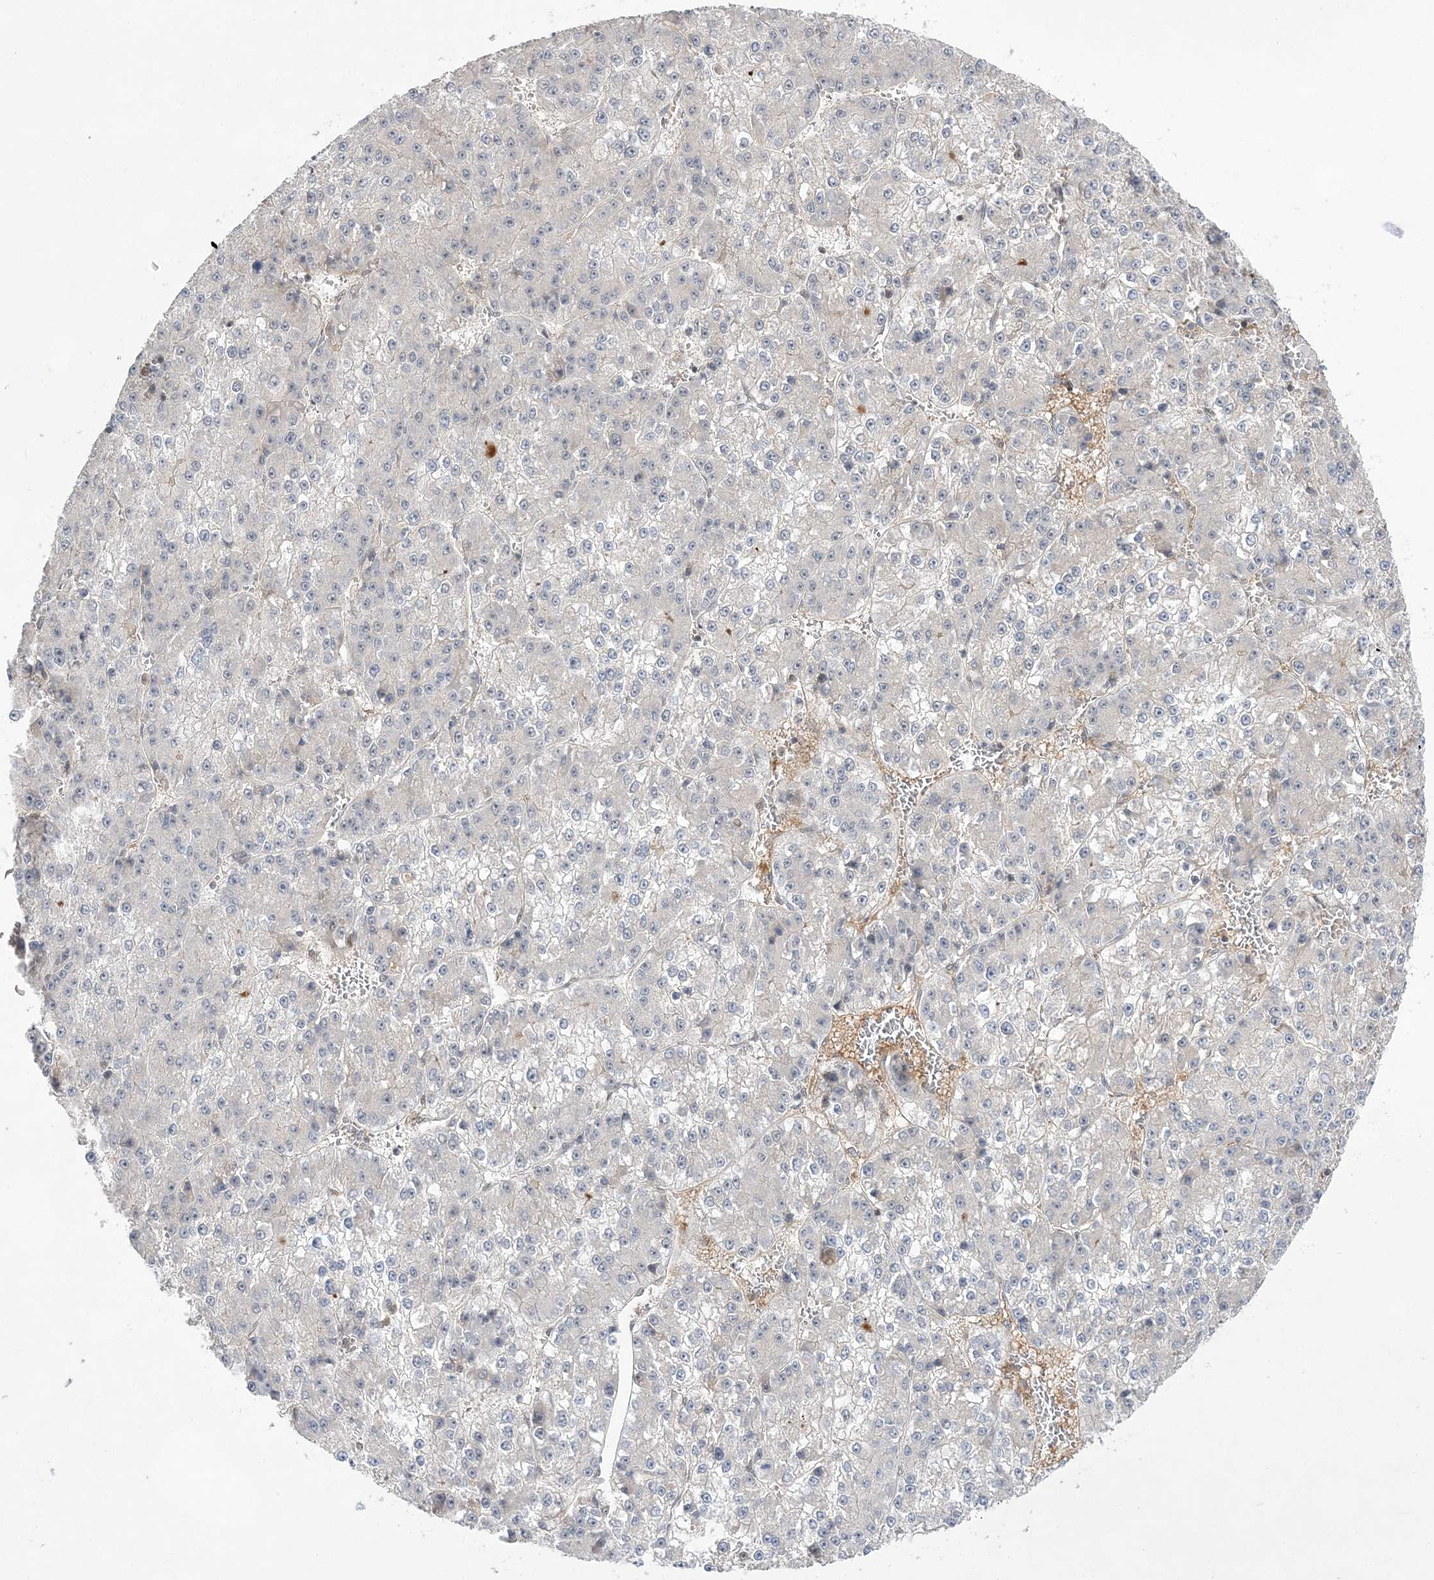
{"staining": {"intensity": "negative", "quantity": "none", "location": "none"}, "tissue": "liver cancer", "cell_type": "Tumor cells", "image_type": "cancer", "snomed": [{"axis": "morphology", "description": "Carcinoma, Hepatocellular, NOS"}, {"axis": "topography", "description": "Liver"}], "caption": "An image of liver hepatocellular carcinoma stained for a protein reveals no brown staining in tumor cells.", "gene": "TMEM132B", "patient": {"sex": "female", "age": 73}}